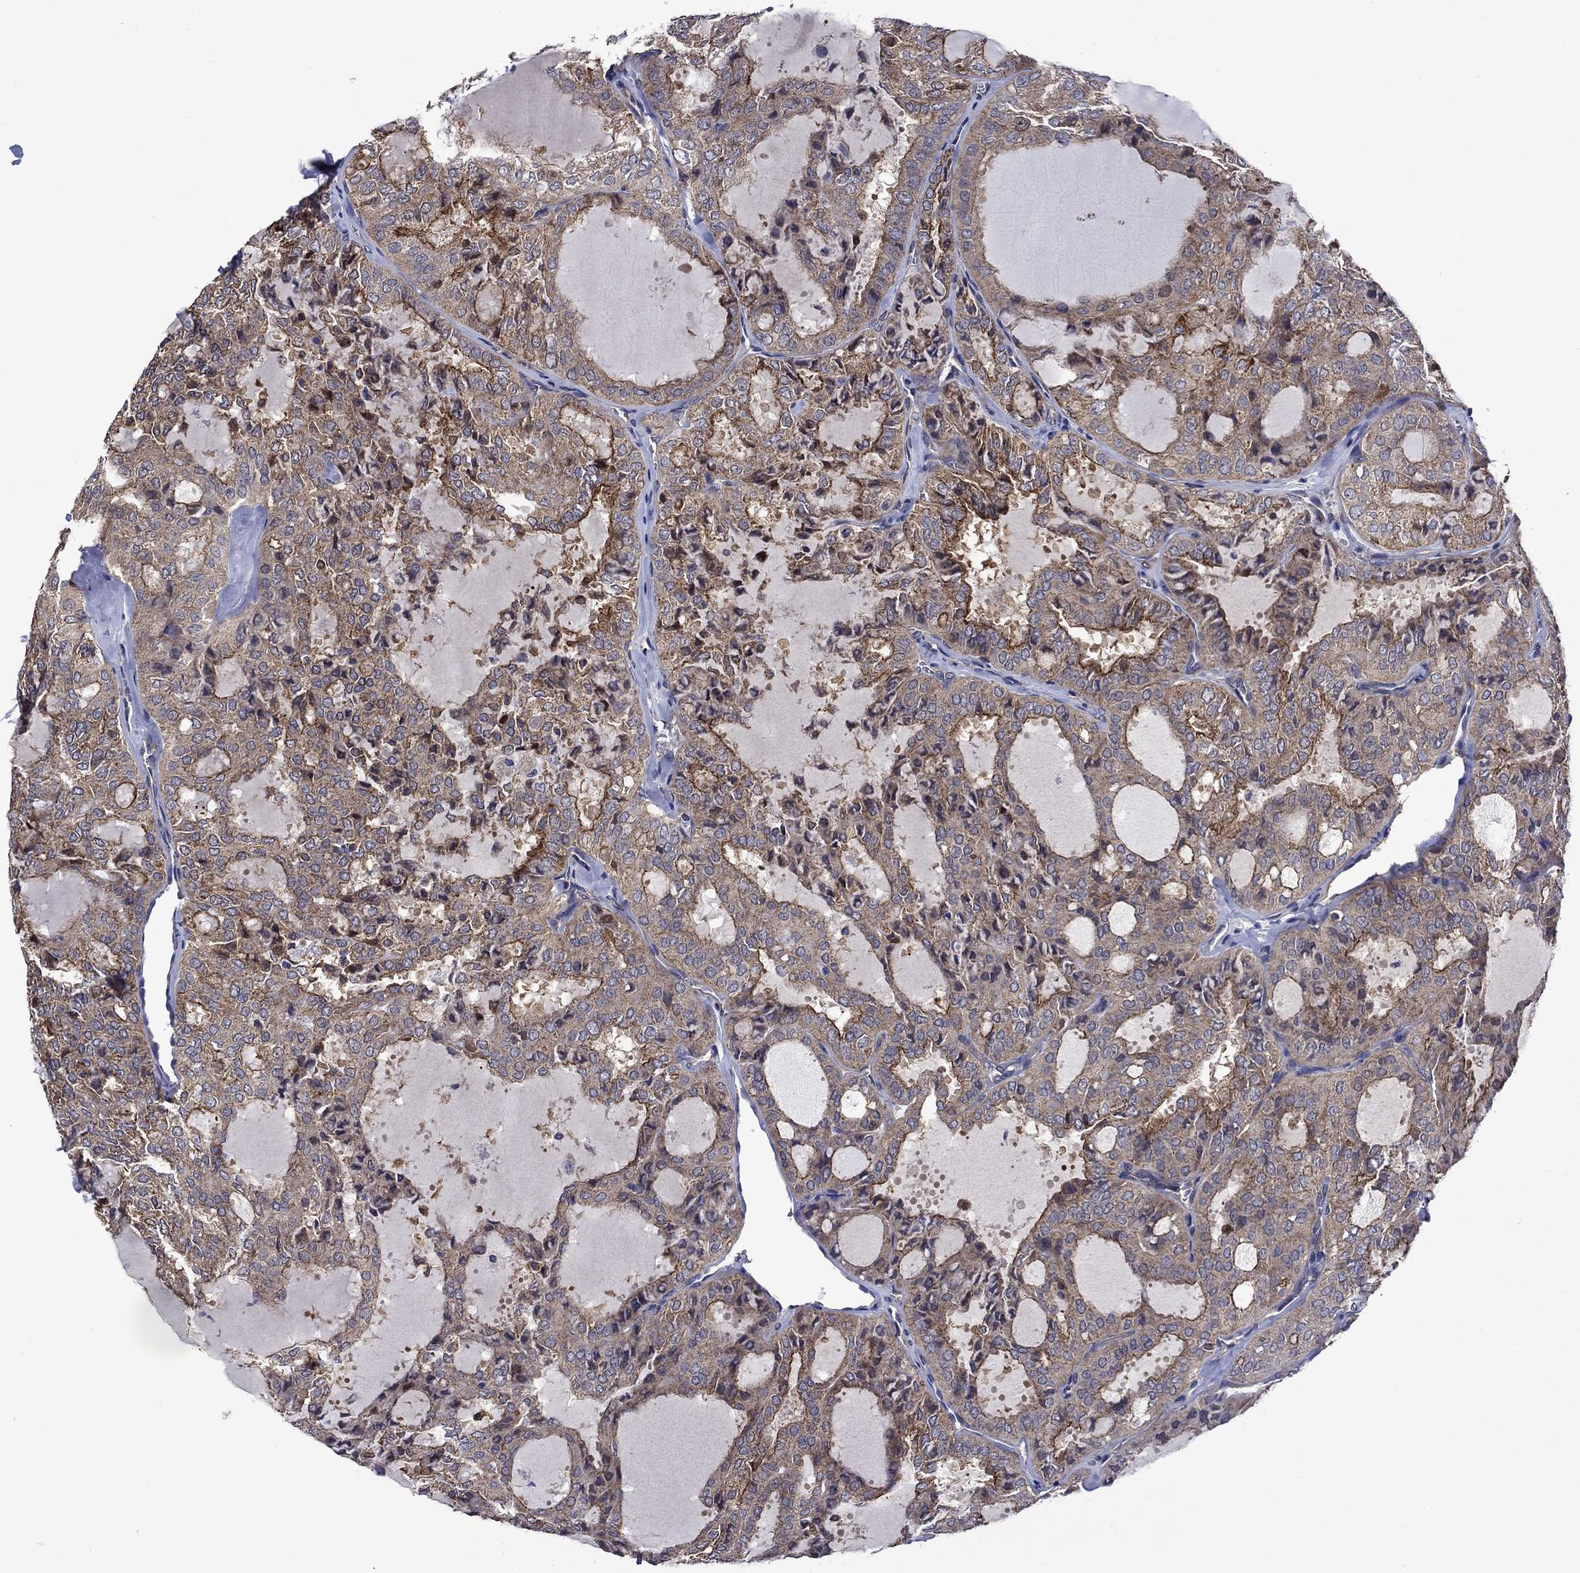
{"staining": {"intensity": "moderate", "quantity": ">75%", "location": "cytoplasmic/membranous"}, "tissue": "thyroid cancer", "cell_type": "Tumor cells", "image_type": "cancer", "snomed": [{"axis": "morphology", "description": "Follicular adenoma carcinoma, NOS"}, {"axis": "topography", "description": "Thyroid gland"}], "caption": "Human follicular adenoma carcinoma (thyroid) stained for a protein (brown) reveals moderate cytoplasmic/membranous positive expression in approximately >75% of tumor cells.", "gene": "KIF22", "patient": {"sex": "male", "age": 75}}